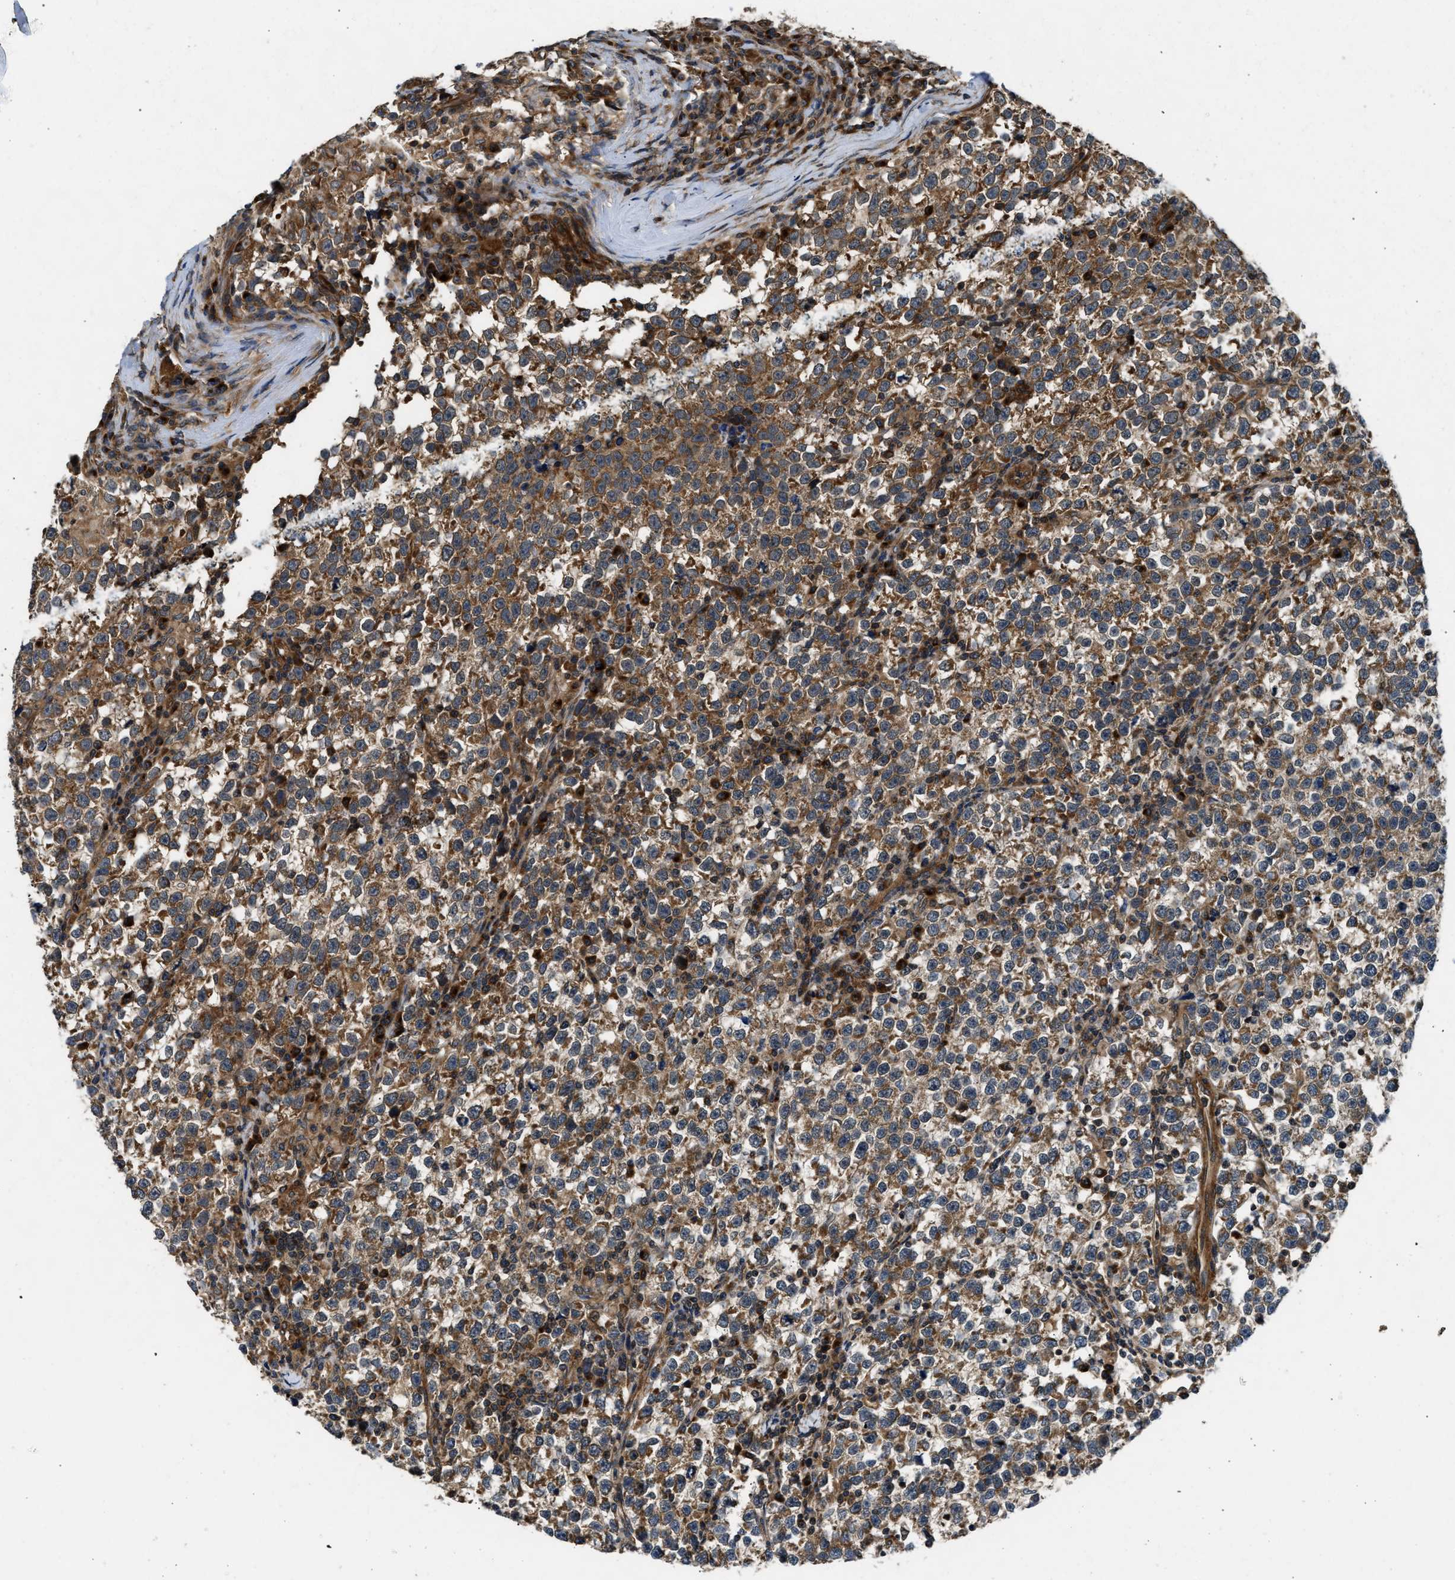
{"staining": {"intensity": "moderate", "quantity": ">75%", "location": "cytoplasmic/membranous"}, "tissue": "testis cancer", "cell_type": "Tumor cells", "image_type": "cancer", "snomed": [{"axis": "morphology", "description": "Normal tissue, NOS"}, {"axis": "morphology", "description": "Seminoma, NOS"}, {"axis": "topography", "description": "Testis"}], "caption": "This is a micrograph of immunohistochemistry (IHC) staining of testis cancer, which shows moderate positivity in the cytoplasmic/membranous of tumor cells.", "gene": "PNPLA8", "patient": {"sex": "male", "age": 43}}